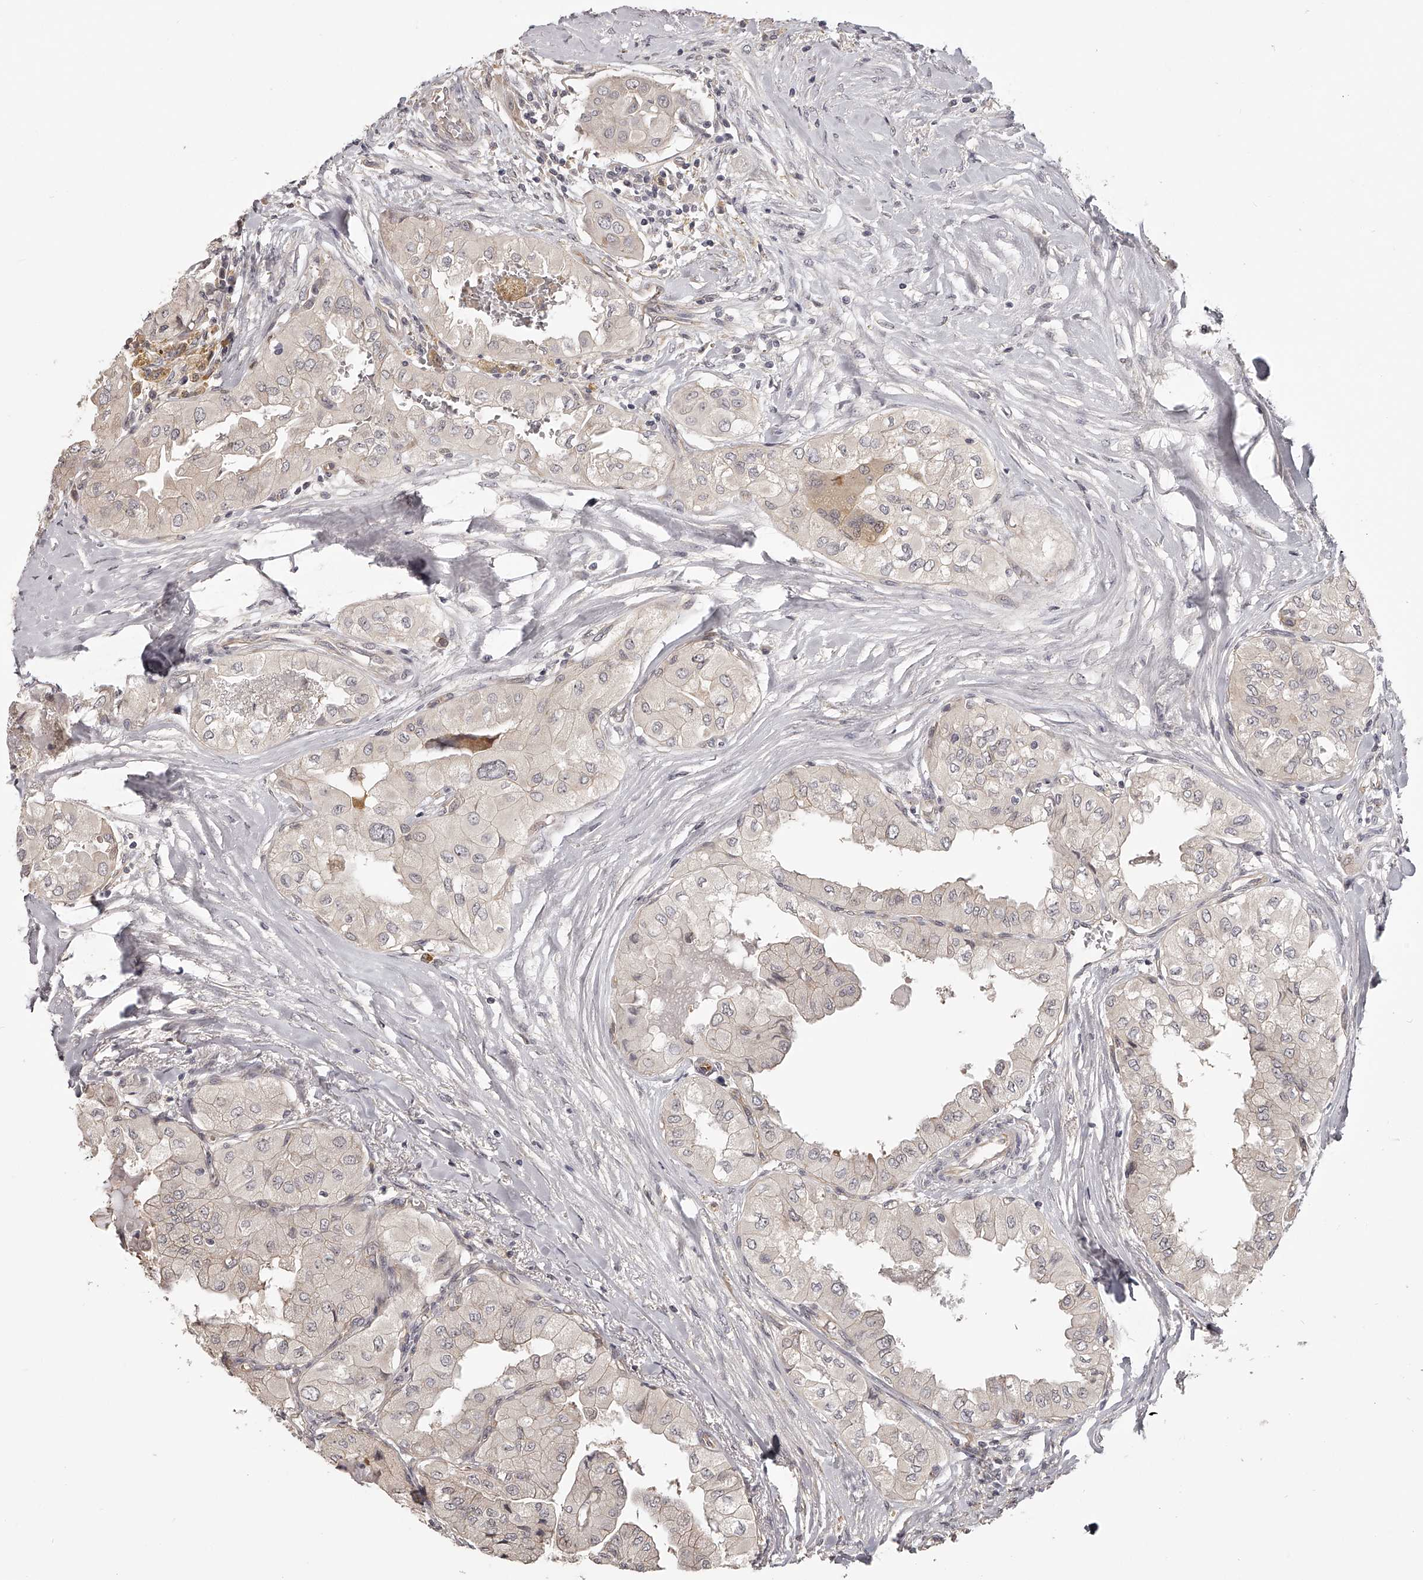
{"staining": {"intensity": "weak", "quantity": "<25%", "location": "cytoplasmic/membranous"}, "tissue": "thyroid cancer", "cell_type": "Tumor cells", "image_type": "cancer", "snomed": [{"axis": "morphology", "description": "Papillary adenocarcinoma, NOS"}, {"axis": "topography", "description": "Thyroid gland"}], "caption": "An IHC photomicrograph of thyroid cancer (papillary adenocarcinoma) is shown. There is no staining in tumor cells of thyroid cancer (papillary adenocarcinoma).", "gene": "ZNF582", "patient": {"sex": "female", "age": 59}}